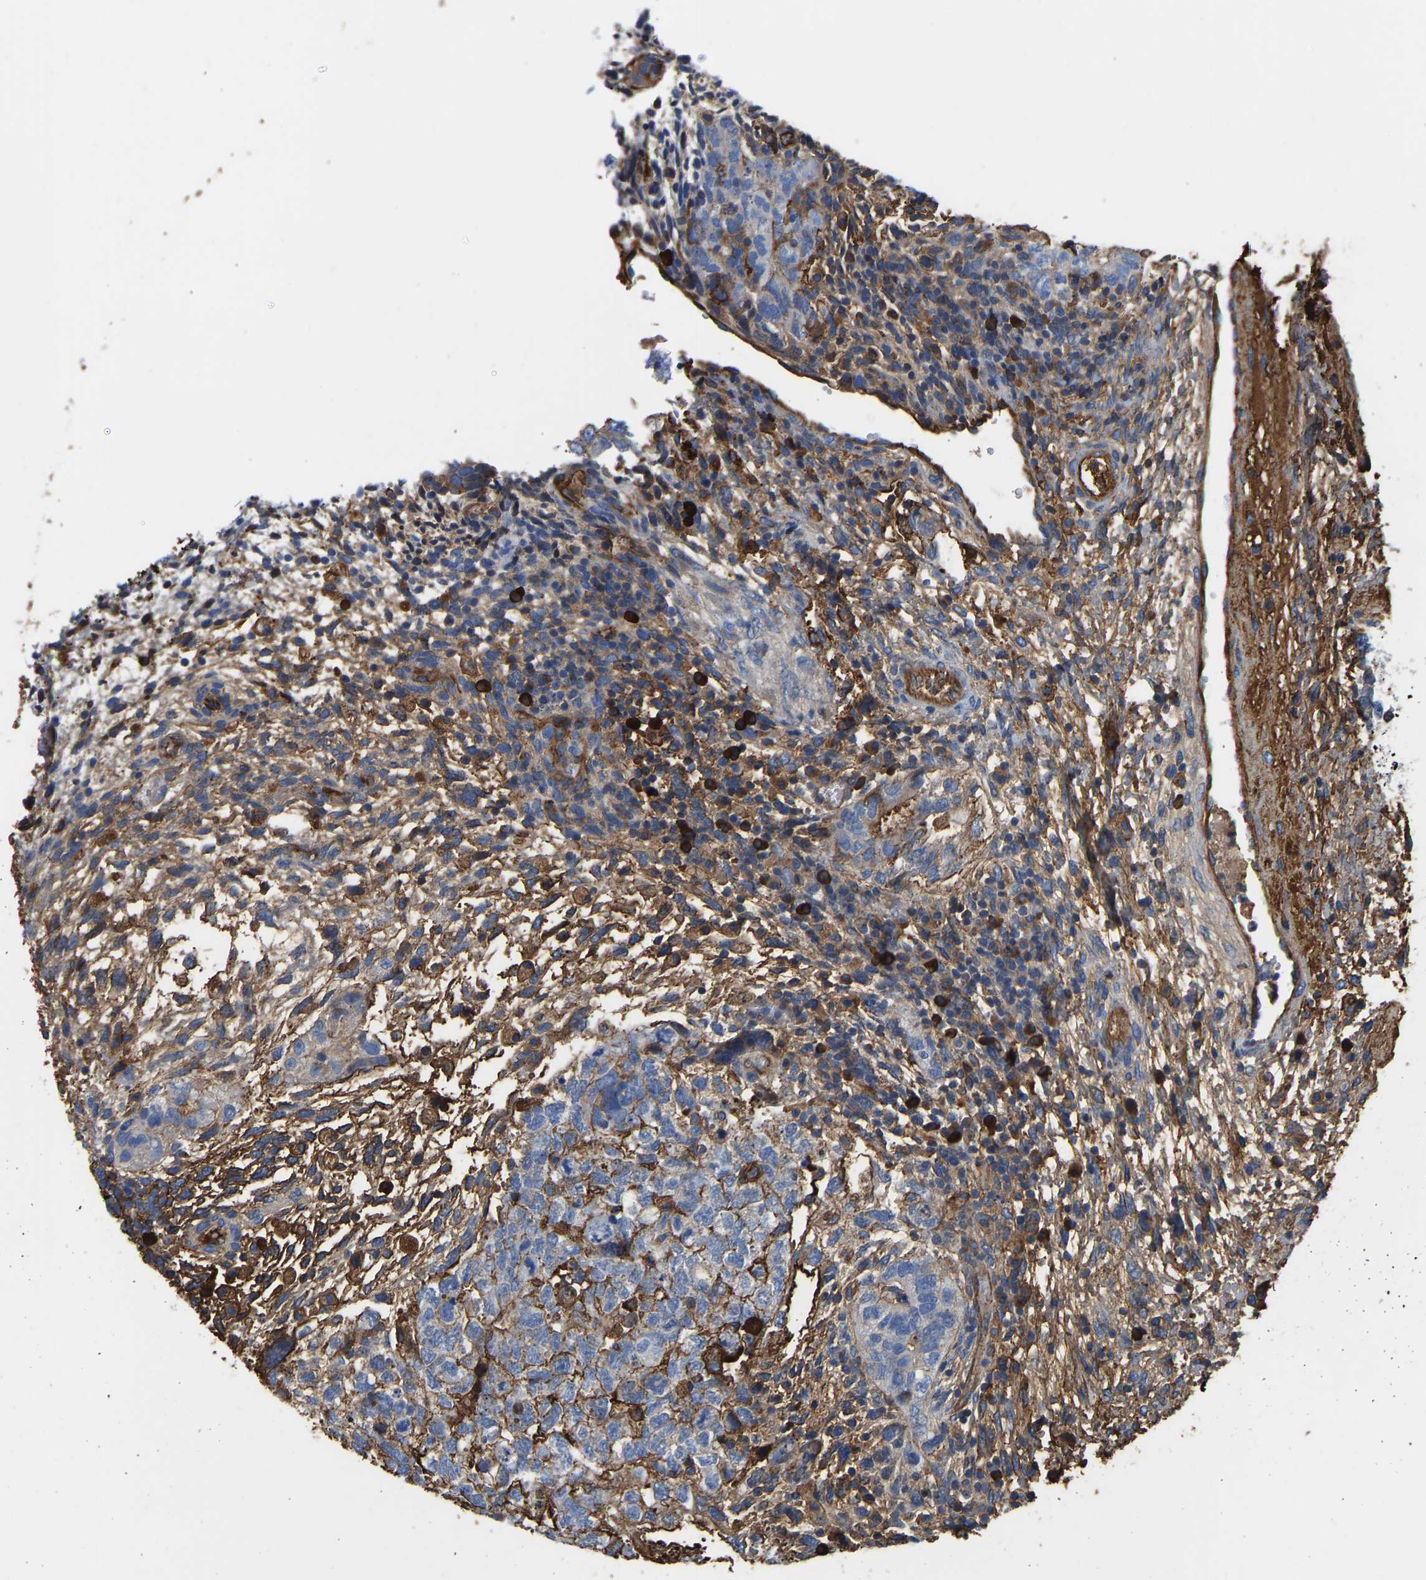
{"staining": {"intensity": "negative", "quantity": "none", "location": "none"}, "tissue": "testis cancer", "cell_type": "Tumor cells", "image_type": "cancer", "snomed": [{"axis": "morphology", "description": "Carcinoma, Embryonal, NOS"}, {"axis": "topography", "description": "Testis"}], "caption": "Immunohistochemistry photomicrograph of neoplastic tissue: human embryonal carcinoma (testis) stained with DAB (3,3'-diaminobenzidine) shows no significant protein expression in tumor cells.", "gene": "HSPG2", "patient": {"sex": "male", "age": 36}}